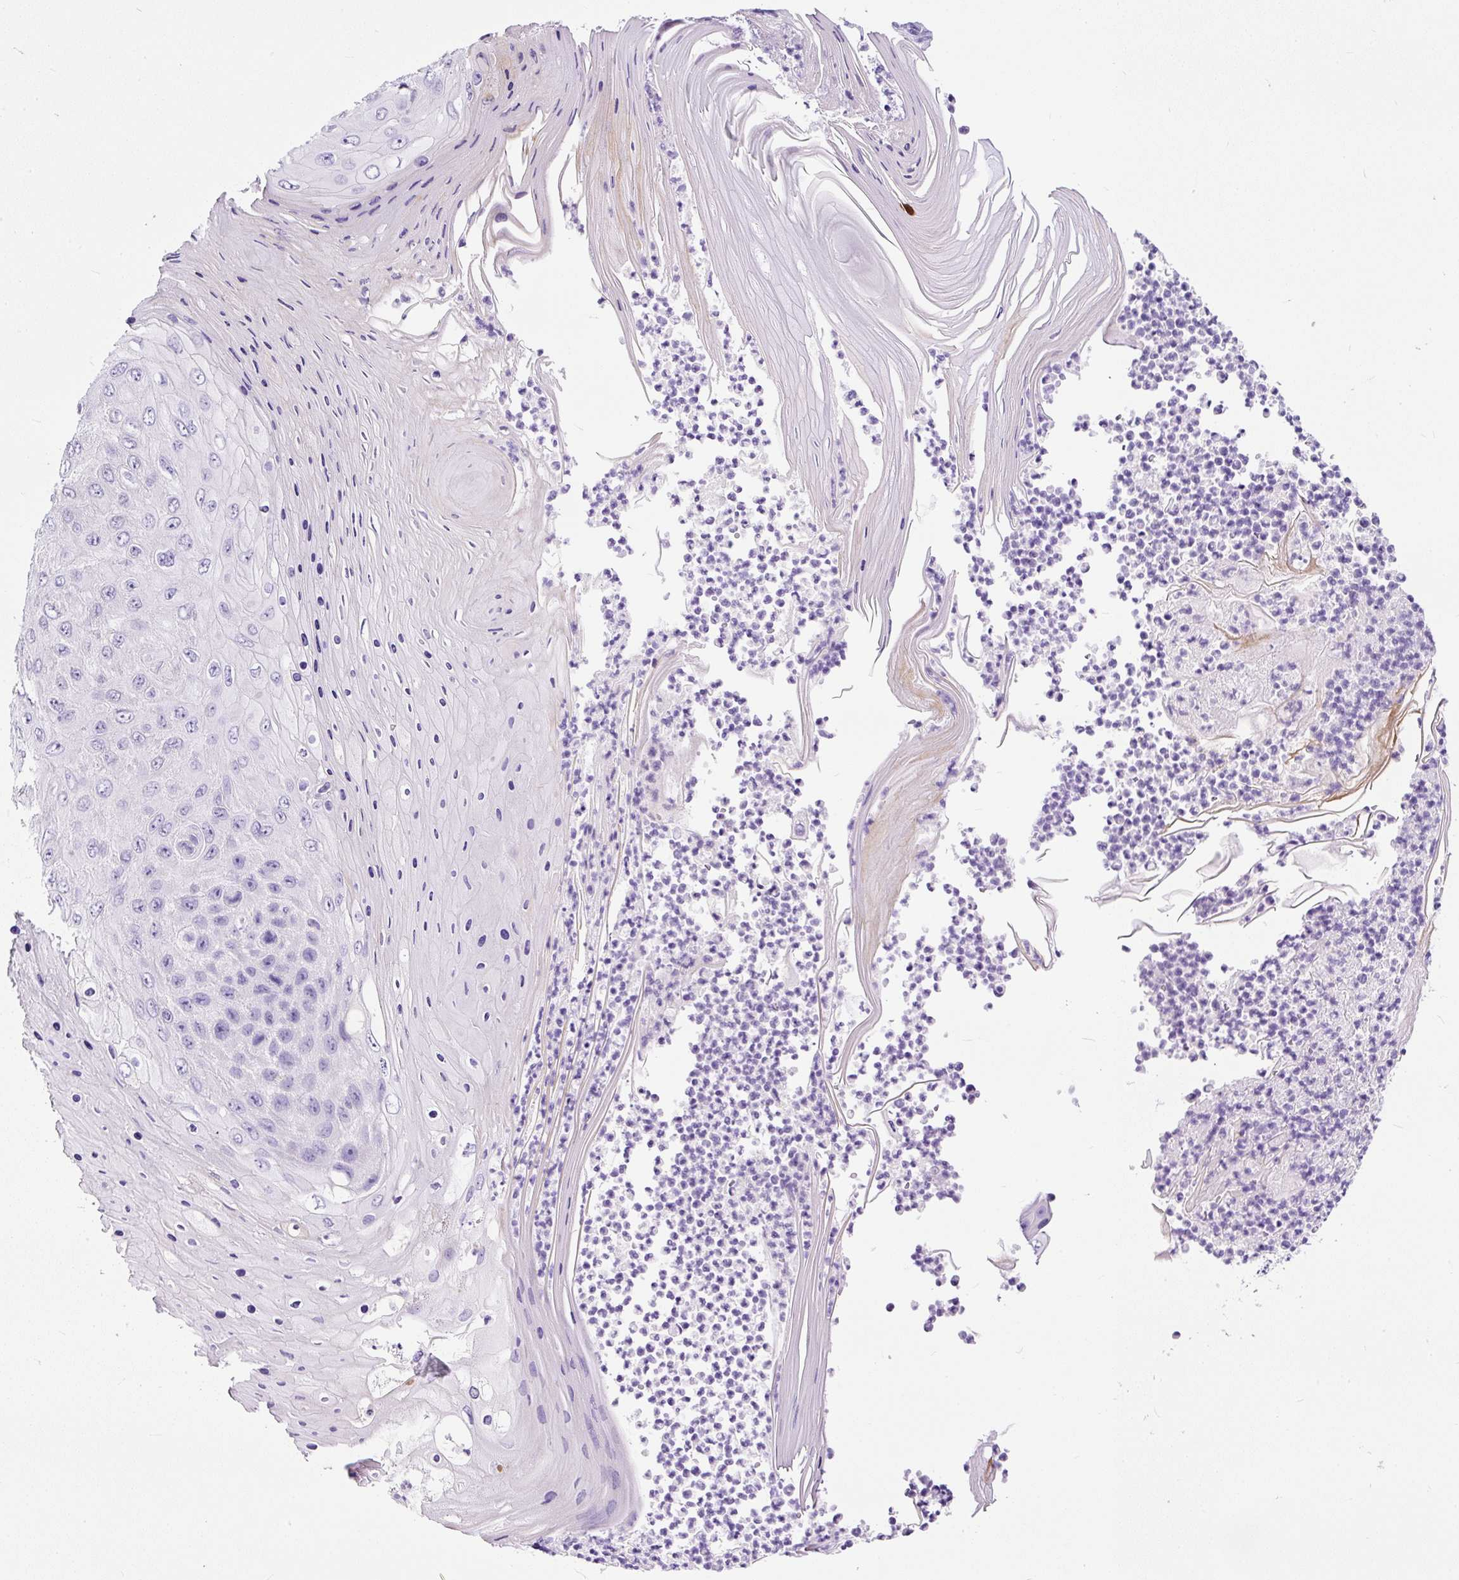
{"staining": {"intensity": "negative", "quantity": "none", "location": "none"}, "tissue": "skin cancer", "cell_type": "Tumor cells", "image_type": "cancer", "snomed": [{"axis": "morphology", "description": "Squamous cell carcinoma, NOS"}, {"axis": "topography", "description": "Skin"}], "caption": "IHC photomicrograph of skin cancer (squamous cell carcinoma) stained for a protein (brown), which displays no positivity in tumor cells. The staining was performed using DAB (3,3'-diaminobenzidine) to visualize the protein expression in brown, while the nuclei were stained in blue with hematoxylin (Magnification: 20x).", "gene": "STOX2", "patient": {"sex": "female", "age": 88}}